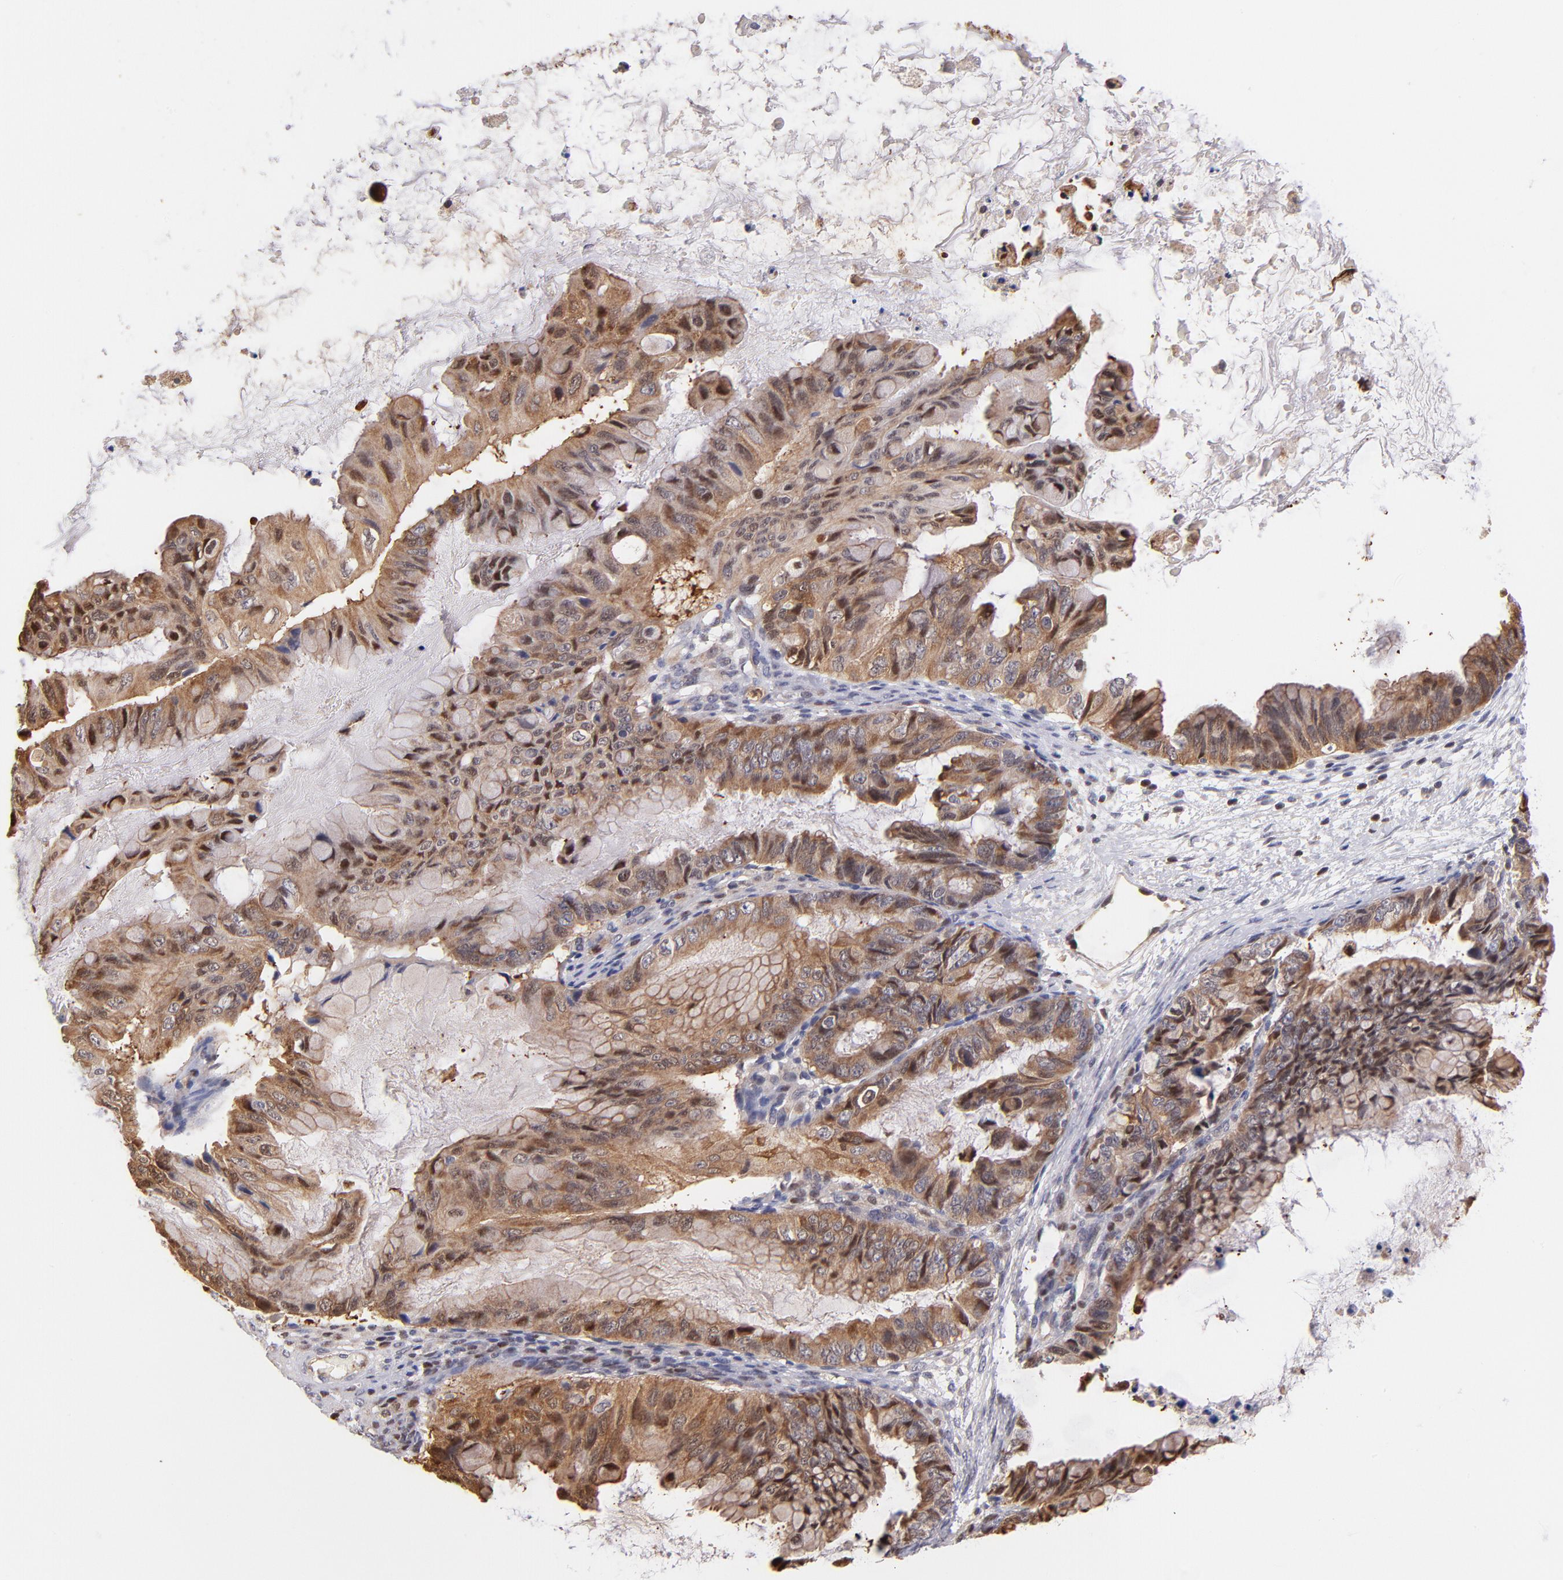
{"staining": {"intensity": "strong", "quantity": ">75%", "location": "cytoplasmic/membranous,nuclear"}, "tissue": "ovarian cancer", "cell_type": "Tumor cells", "image_type": "cancer", "snomed": [{"axis": "morphology", "description": "Cystadenocarcinoma, mucinous, NOS"}, {"axis": "topography", "description": "Ovary"}], "caption": "Immunohistochemical staining of ovarian cancer (mucinous cystadenocarcinoma) displays high levels of strong cytoplasmic/membranous and nuclear staining in approximately >75% of tumor cells.", "gene": "YWHAB", "patient": {"sex": "female", "age": 36}}